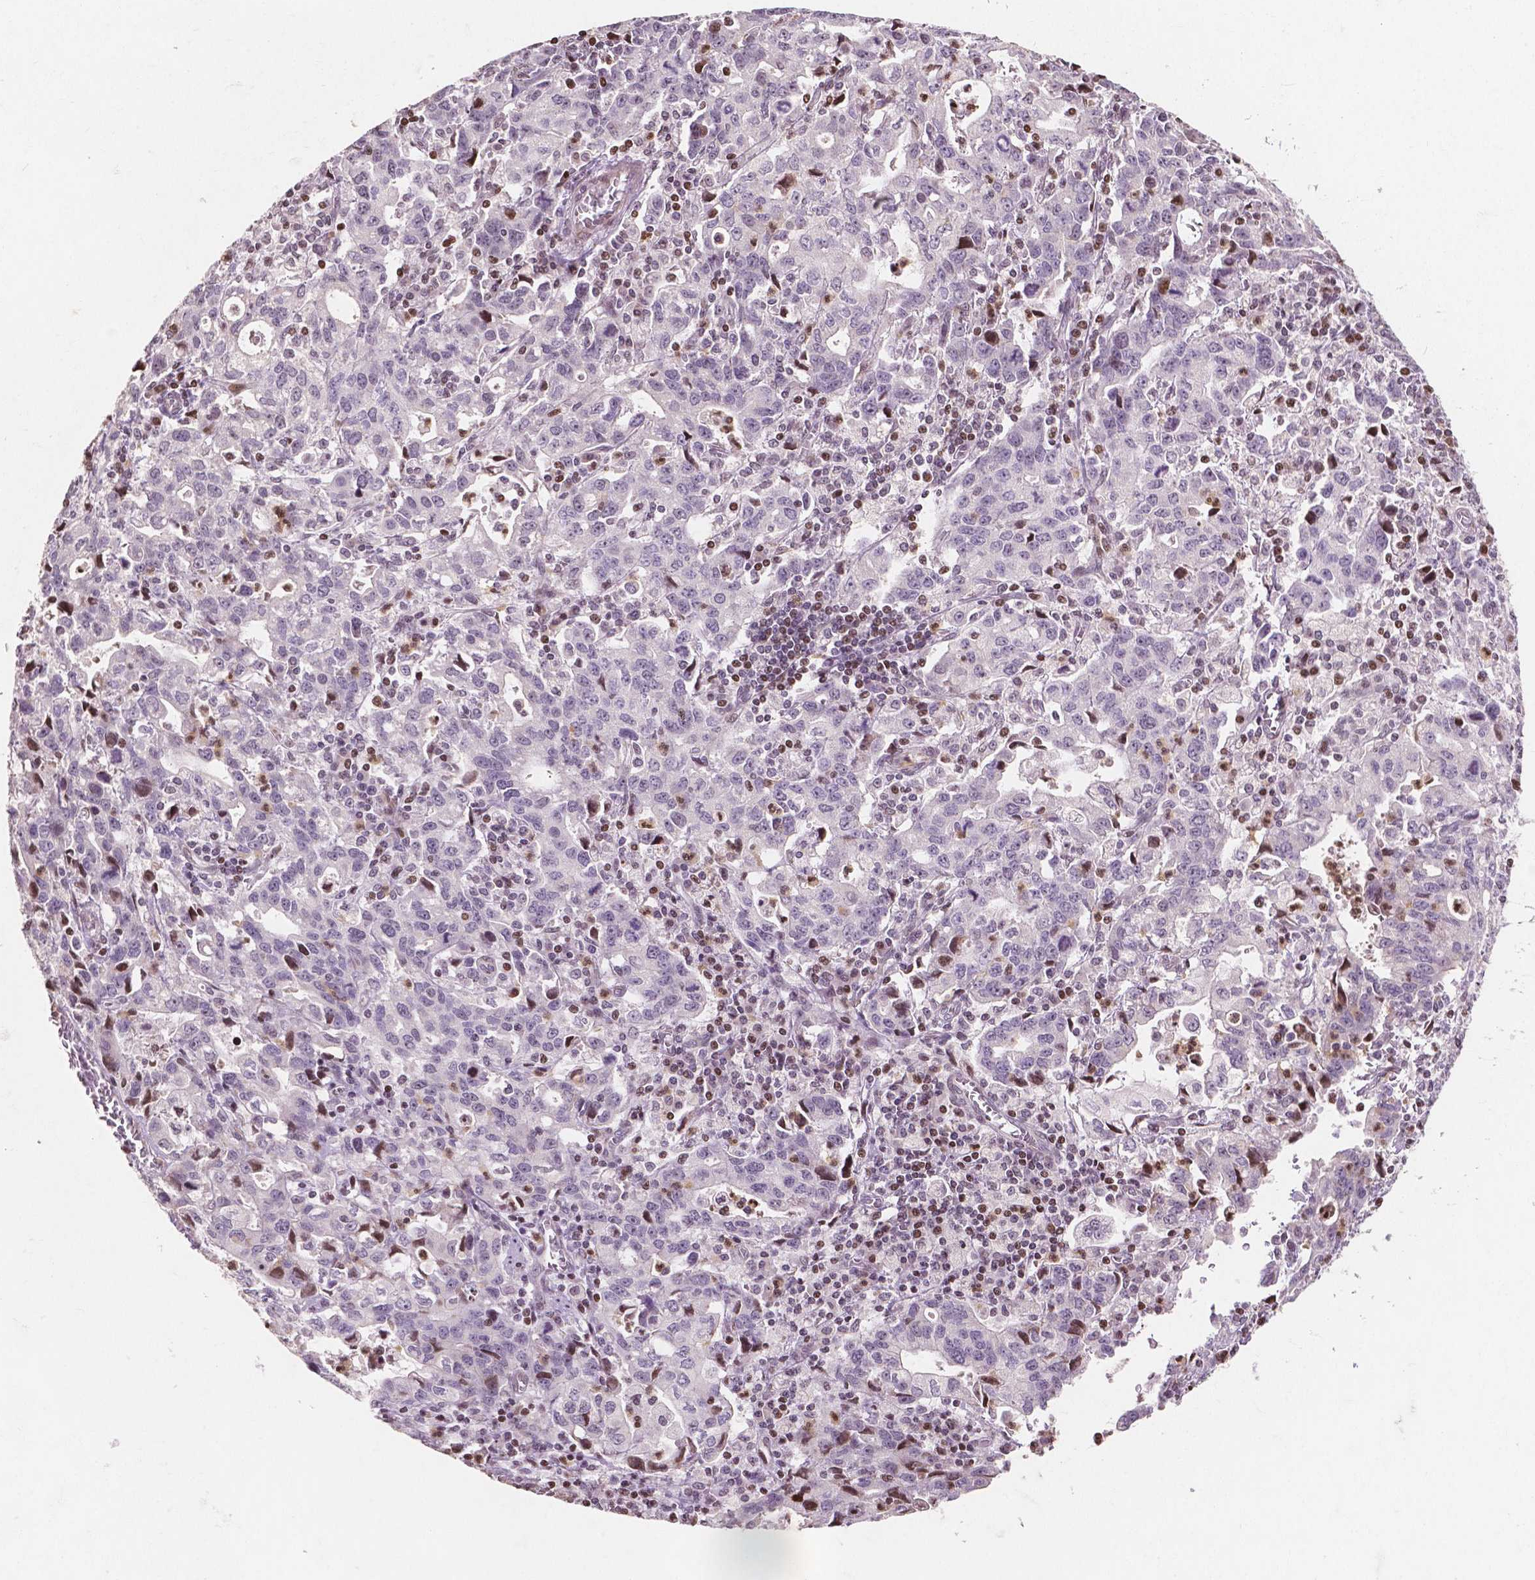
{"staining": {"intensity": "negative", "quantity": "none", "location": "none"}, "tissue": "stomach cancer", "cell_type": "Tumor cells", "image_type": "cancer", "snomed": [{"axis": "morphology", "description": "Adenocarcinoma, NOS"}, {"axis": "topography", "description": "Stomach, upper"}], "caption": "A histopathology image of human stomach cancer (adenocarcinoma) is negative for staining in tumor cells.", "gene": "PTPN18", "patient": {"sex": "male", "age": 85}}